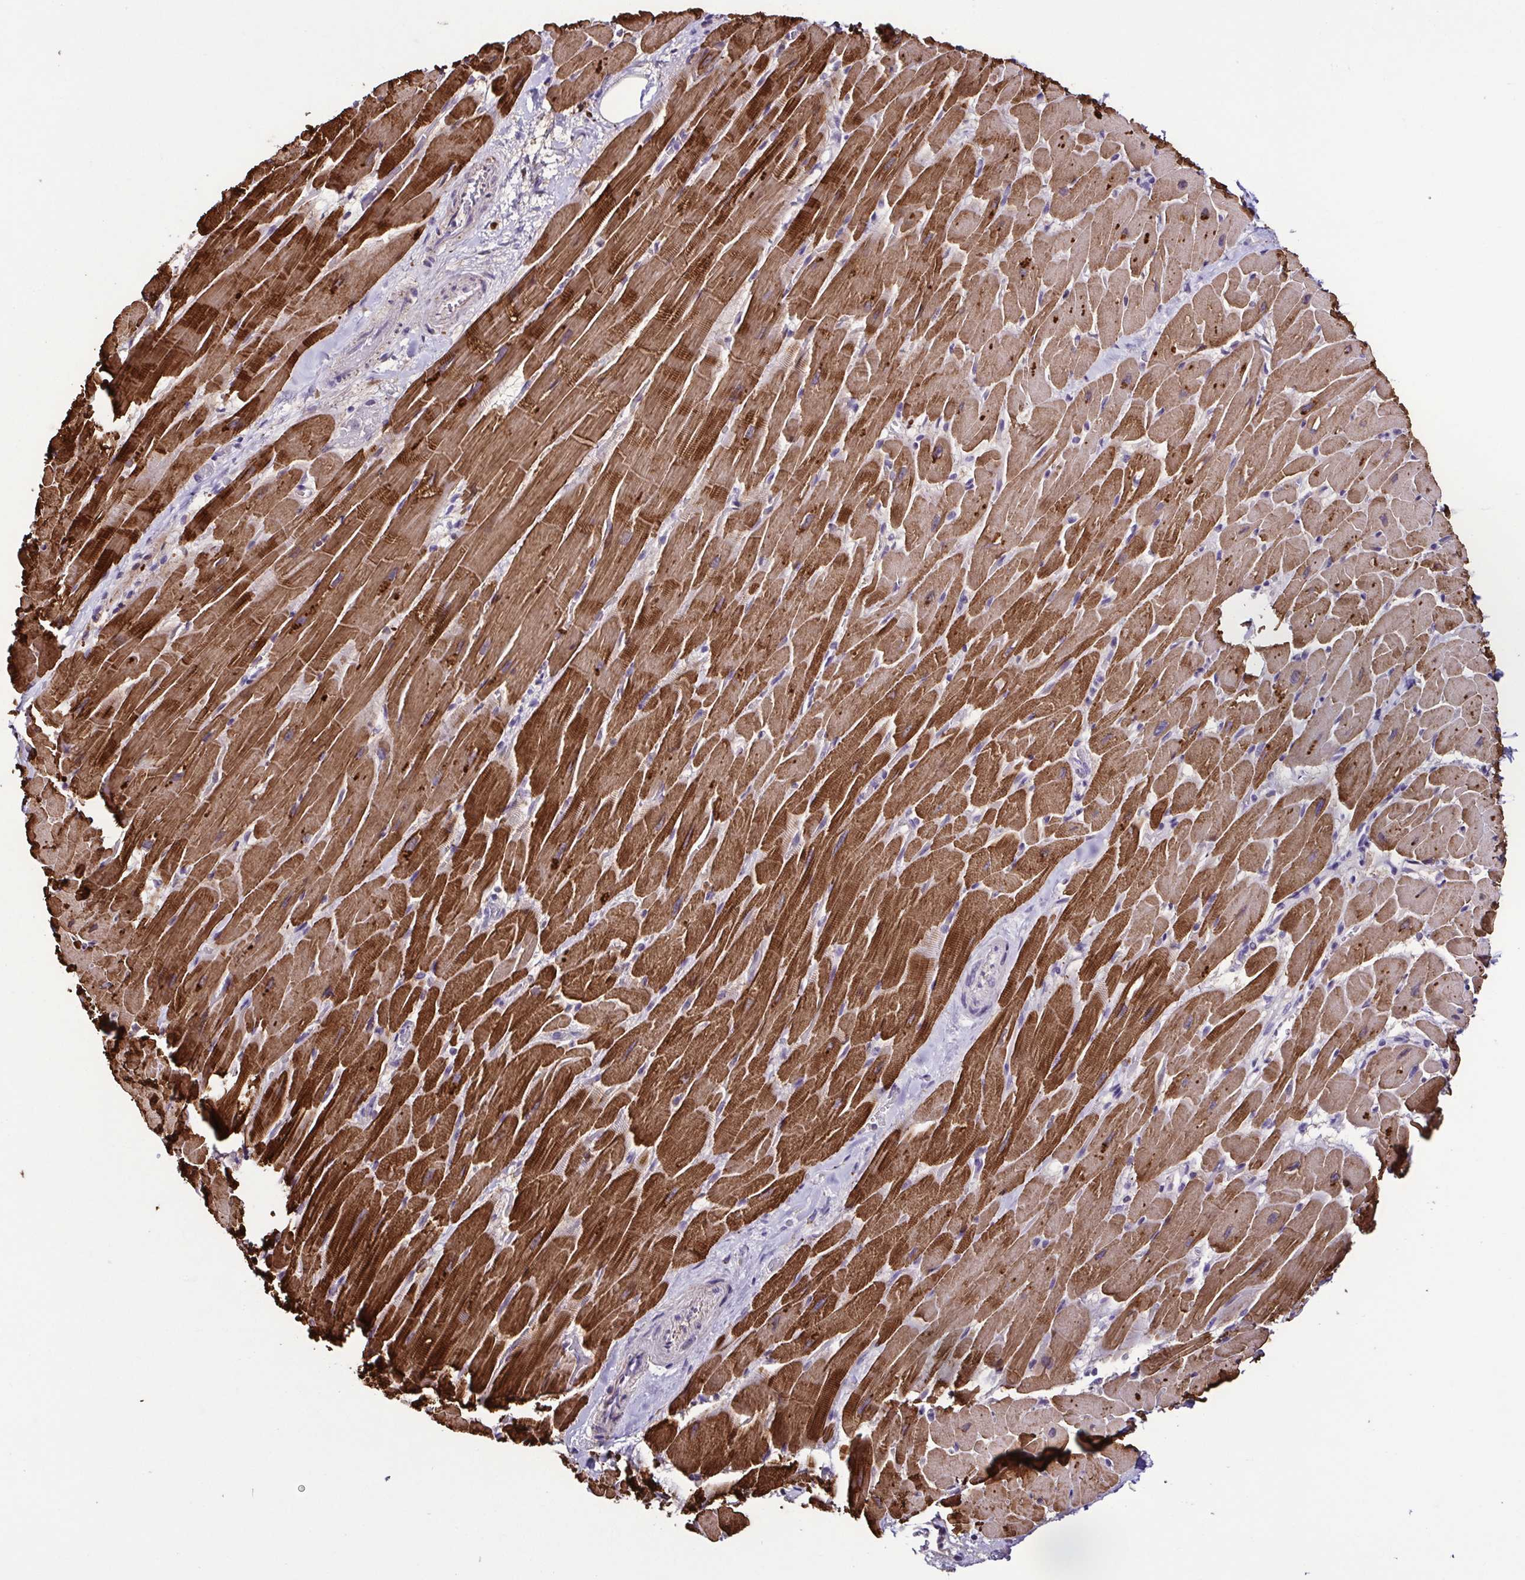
{"staining": {"intensity": "strong", "quantity": ">75%", "location": "cytoplasmic/membranous"}, "tissue": "heart muscle", "cell_type": "Cardiomyocytes", "image_type": "normal", "snomed": [{"axis": "morphology", "description": "Normal tissue, NOS"}, {"axis": "topography", "description": "Heart"}], "caption": "Protein expression analysis of benign human heart muscle reveals strong cytoplasmic/membranous staining in about >75% of cardiomyocytes. The staining was performed using DAB, with brown indicating positive protein expression. Nuclei are stained blue with hematoxylin.", "gene": "TNNT2", "patient": {"sex": "male", "age": 37}}